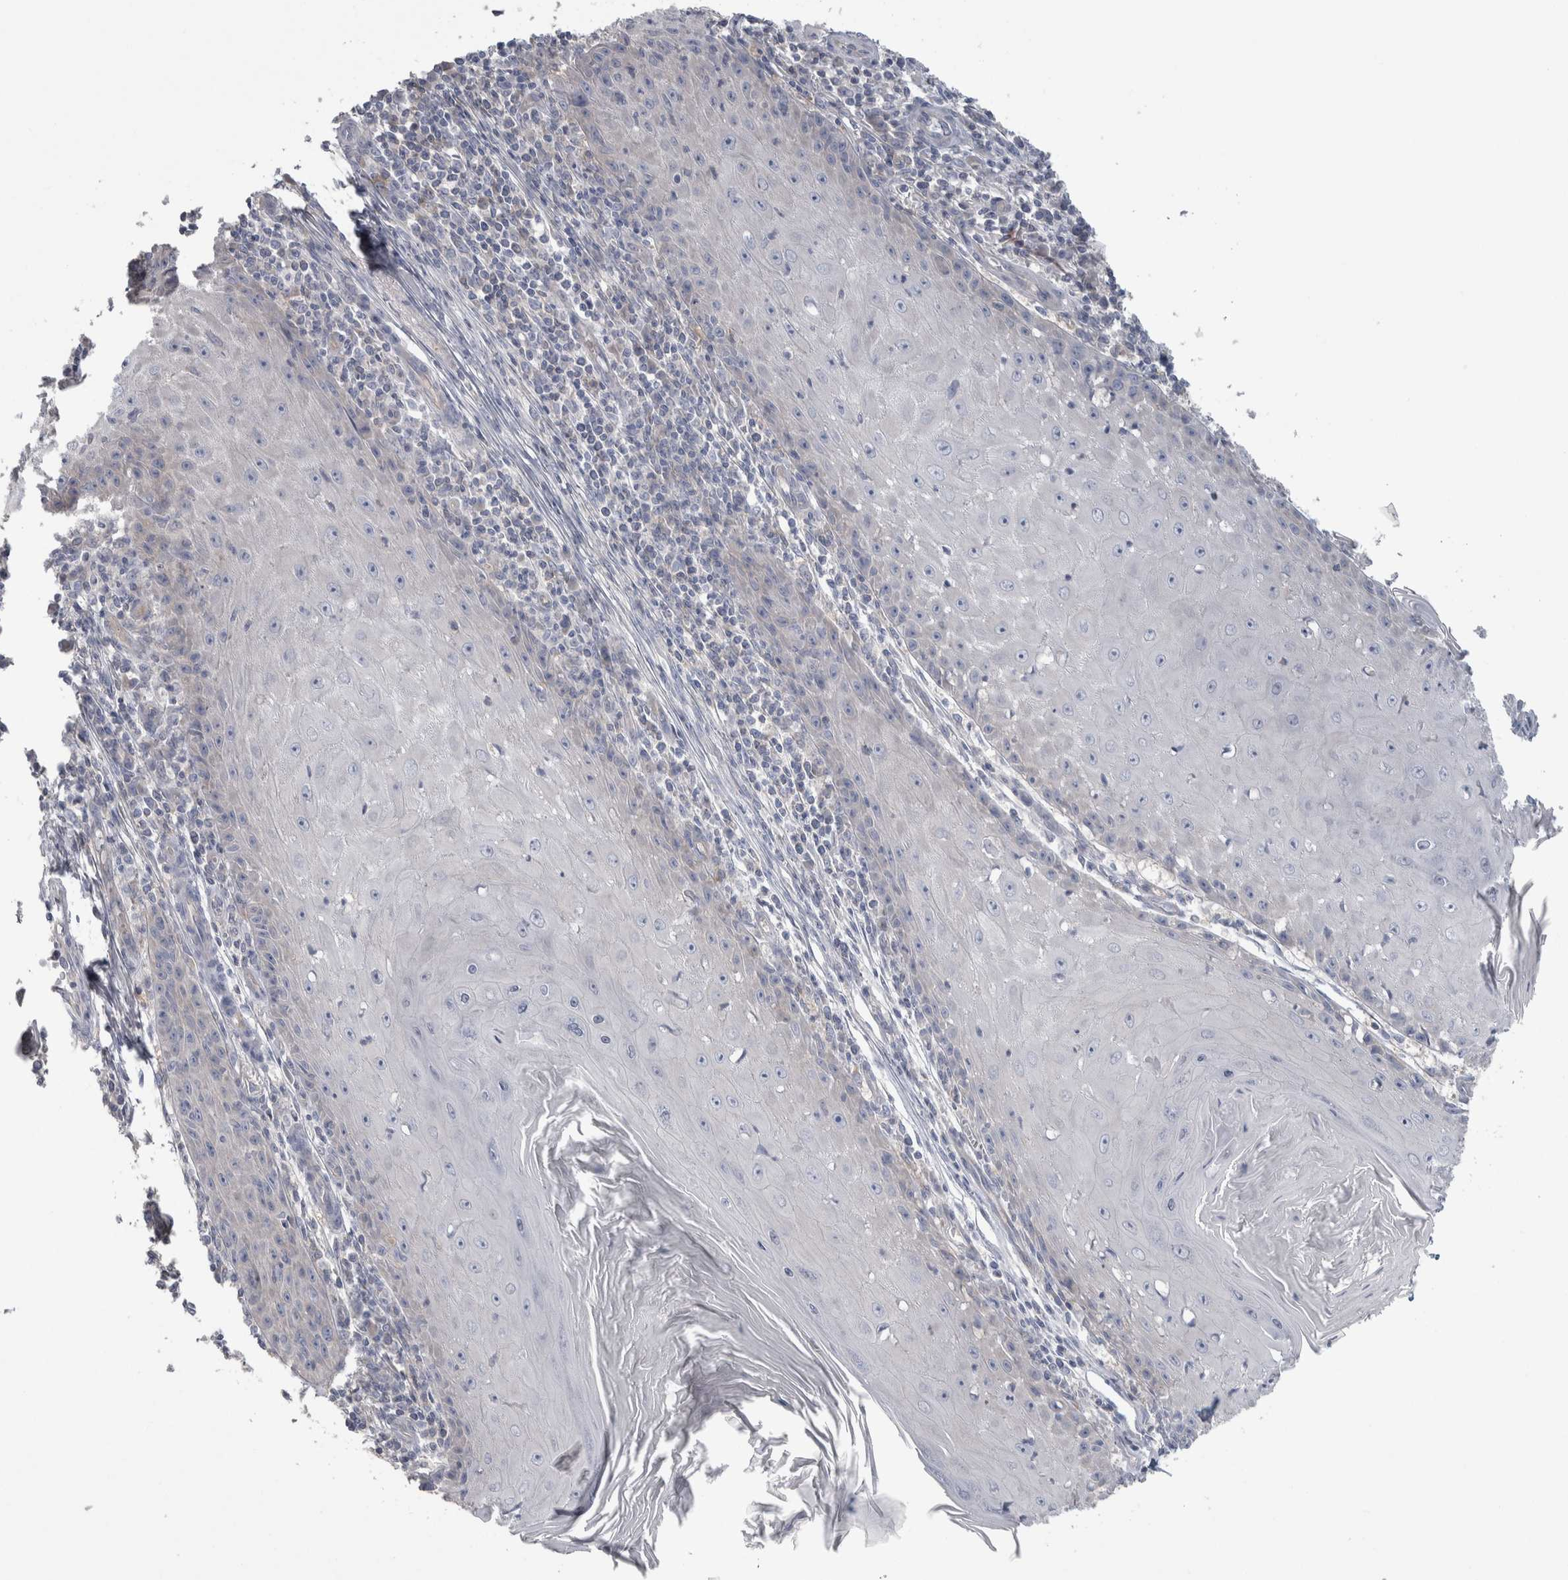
{"staining": {"intensity": "negative", "quantity": "none", "location": "none"}, "tissue": "skin cancer", "cell_type": "Tumor cells", "image_type": "cancer", "snomed": [{"axis": "morphology", "description": "Squamous cell carcinoma, NOS"}, {"axis": "topography", "description": "Skin"}], "caption": "This is an IHC histopathology image of squamous cell carcinoma (skin). There is no staining in tumor cells.", "gene": "GPHN", "patient": {"sex": "female", "age": 73}}